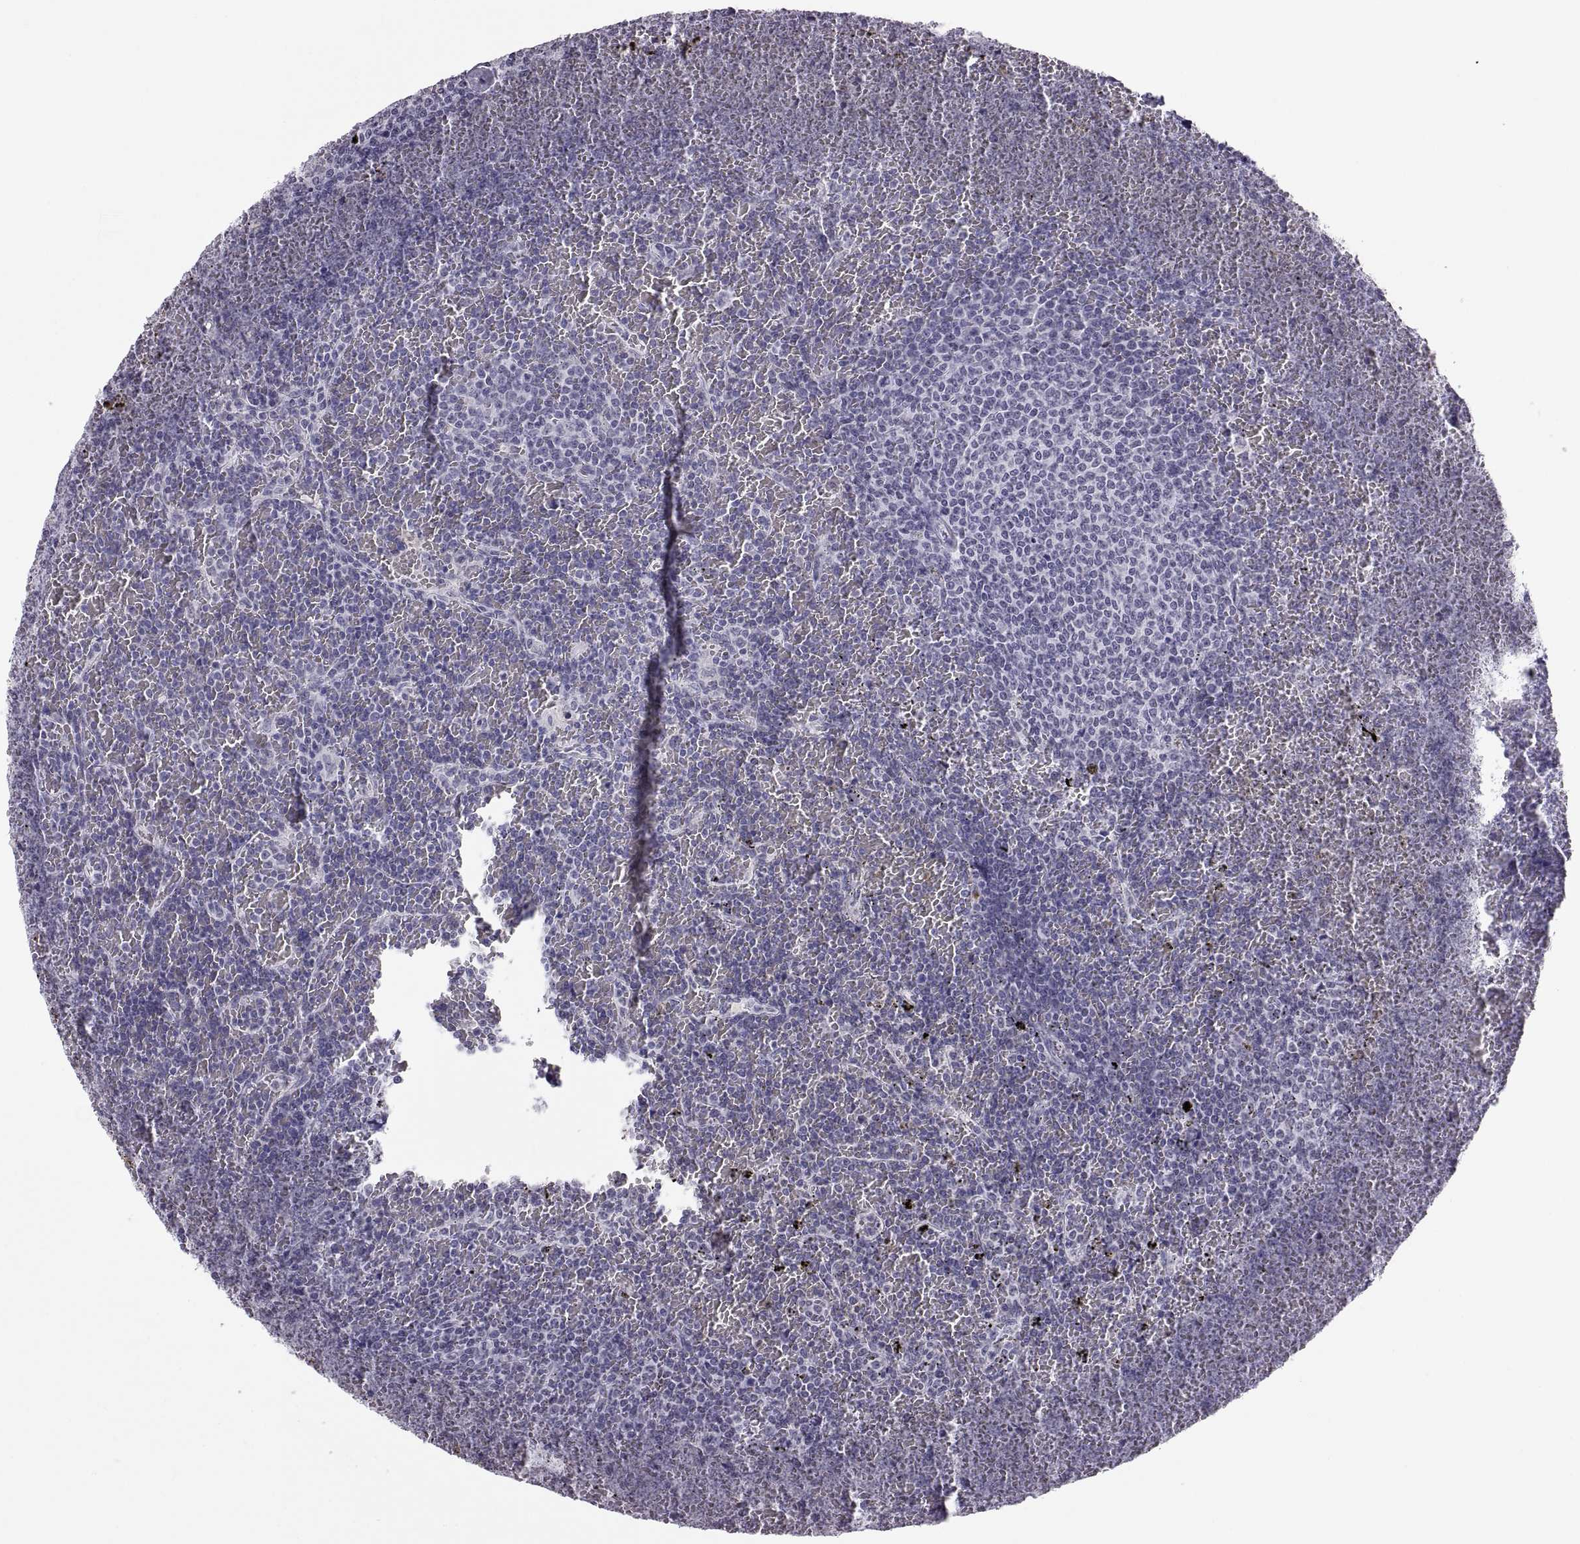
{"staining": {"intensity": "negative", "quantity": "none", "location": "none"}, "tissue": "lymphoma", "cell_type": "Tumor cells", "image_type": "cancer", "snomed": [{"axis": "morphology", "description": "Malignant lymphoma, non-Hodgkin's type, Low grade"}, {"axis": "topography", "description": "Spleen"}], "caption": "DAB immunohistochemical staining of low-grade malignant lymphoma, non-Hodgkin's type reveals no significant staining in tumor cells. Brightfield microscopy of IHC stained with DAB (3,3'-diaminobenzidine) (brown) and hematoxylin (blue), captured at high magnification.", "gene": "CARTPT", "patient": {"sex": "female", "age": 77}}